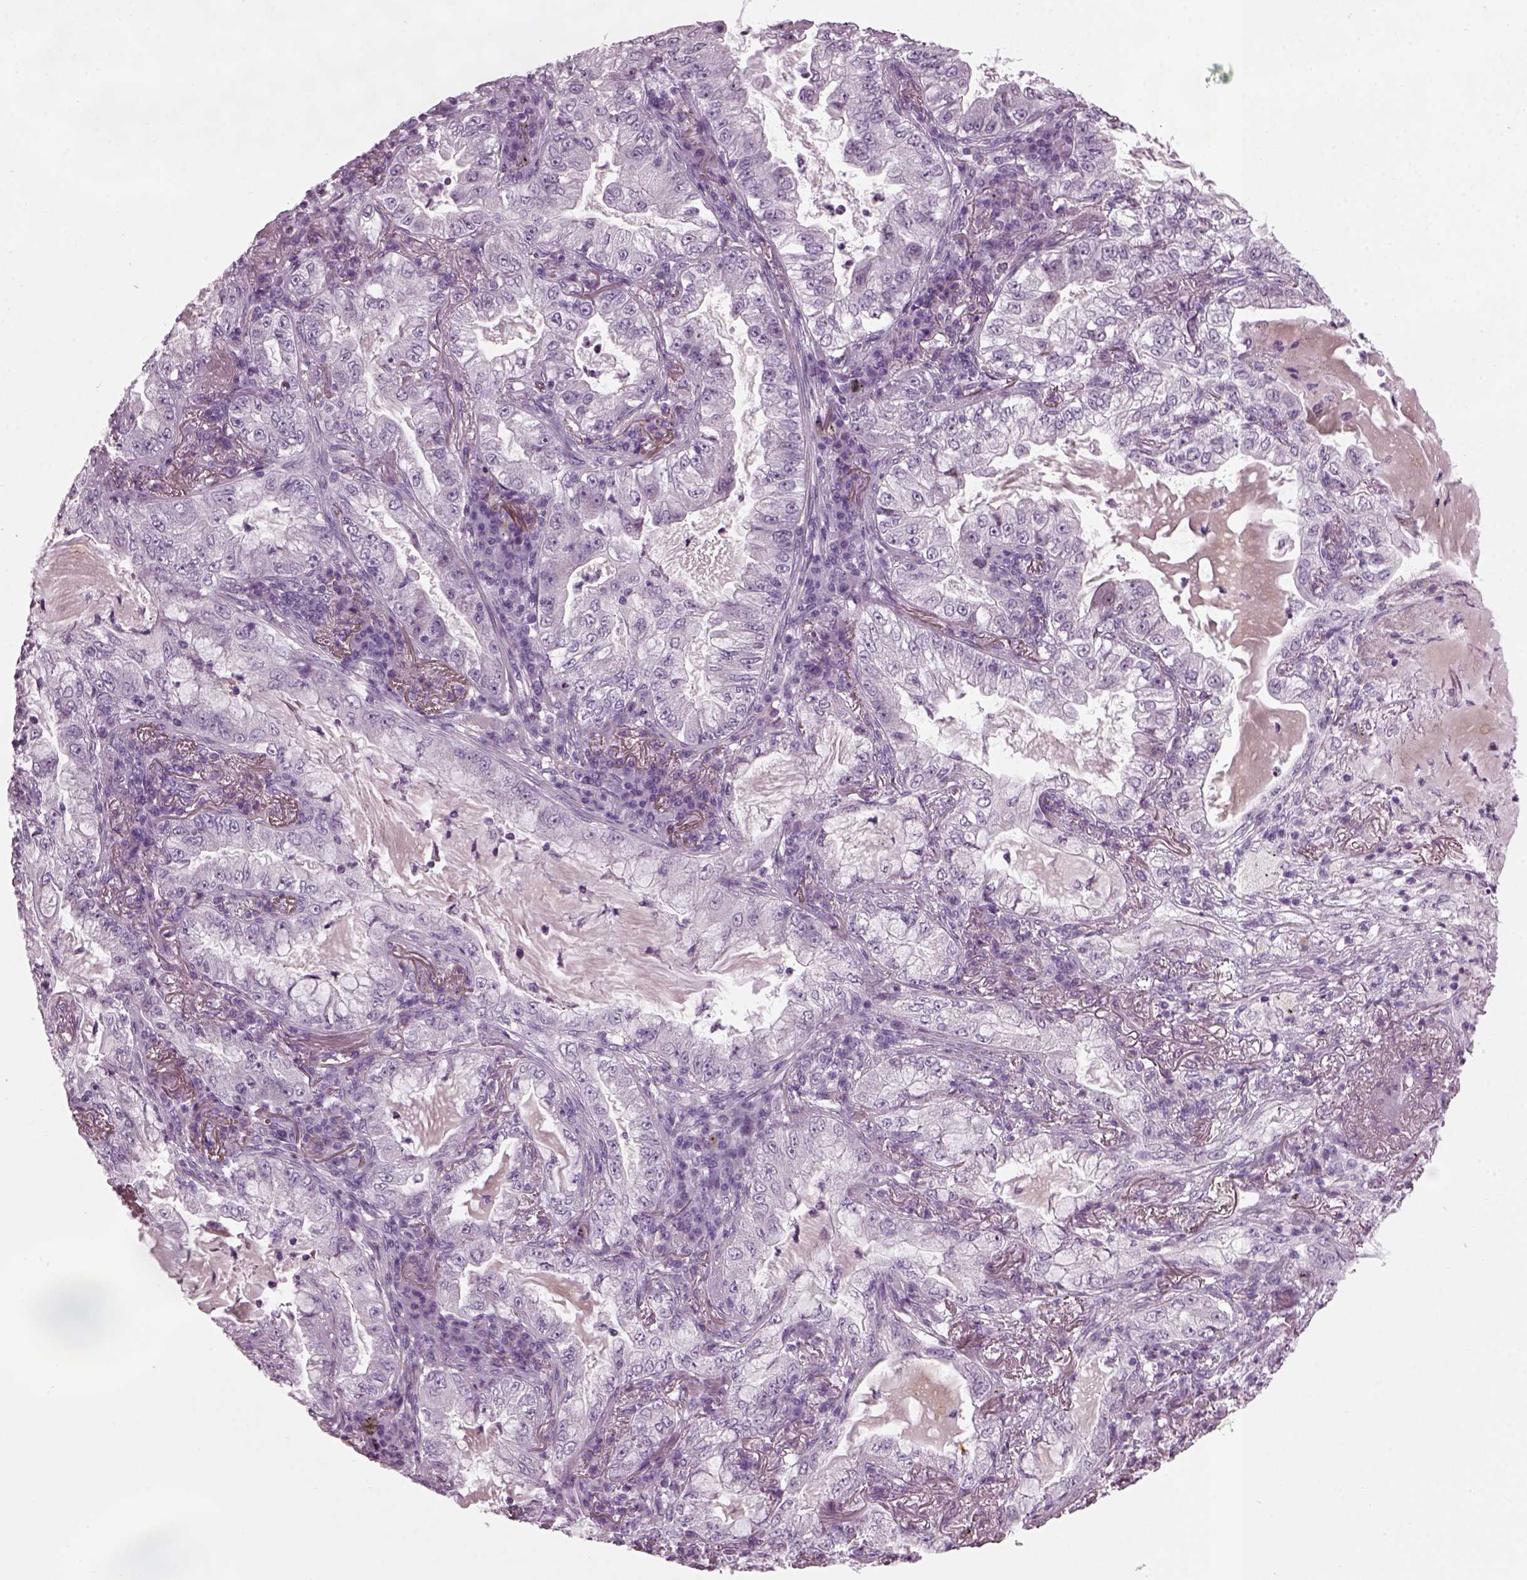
{"staining": {"intensity": "negative", "quantity": "none", "location": "none"}, "tissue": "lung cancer", "cell_type": "Tumor cells", "image_type": "cancer", "snomed": [{"axis": "morphology", "description": "Adenocarcinoma, NOS"}, {"axis": "topography", "description": "Lung"}], "caption": "Tumor cells show no significant protein positivity in lung cancer. The staining was performed using DAB (3,3'-diaminobenzidine) to visualize the protein expression in brown, while the nuclei were stained in blue with hematoxylin (Magnification: 20x).", "gene": "DPYSL5", "patient": {"sex": "female", "age": 73}}